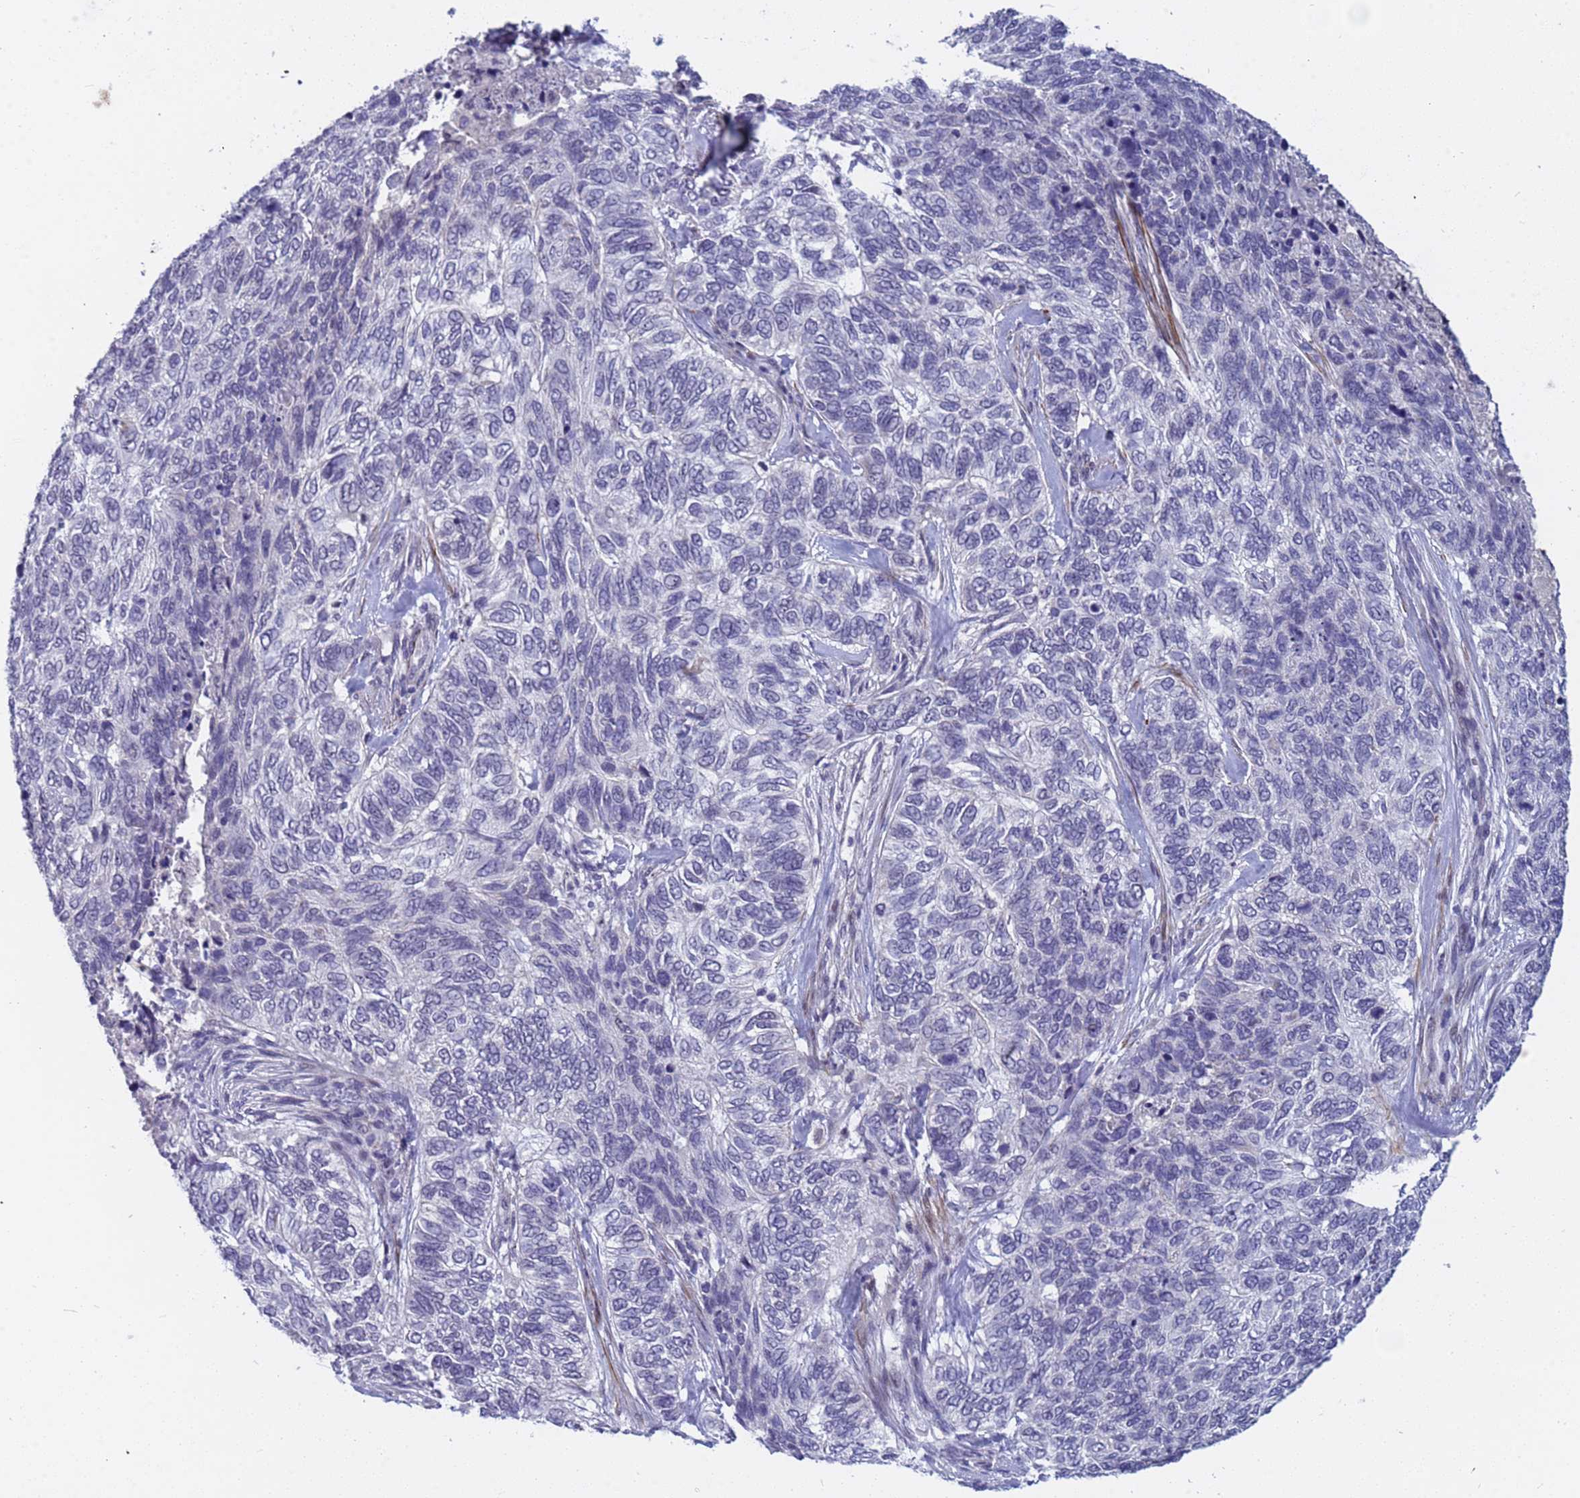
{"staining": {"intensity": "negative", "quantity": "none", "location": "none"}, "tissue": "skin cancer", "cell_type": "Tumor cells", "image_type": "cancer", "snomed": [{"axis": "morphology", "description": "Basal cell carcinoma"}, {"axis": "topography", "description": "Skin"}], "caption": "The photomicrograph displays no significant staining in tumor cells of skin cancer (basal cell carcinoma).", "gene": "CXorf65", "patient": {"sex": "female", "age": 65}}